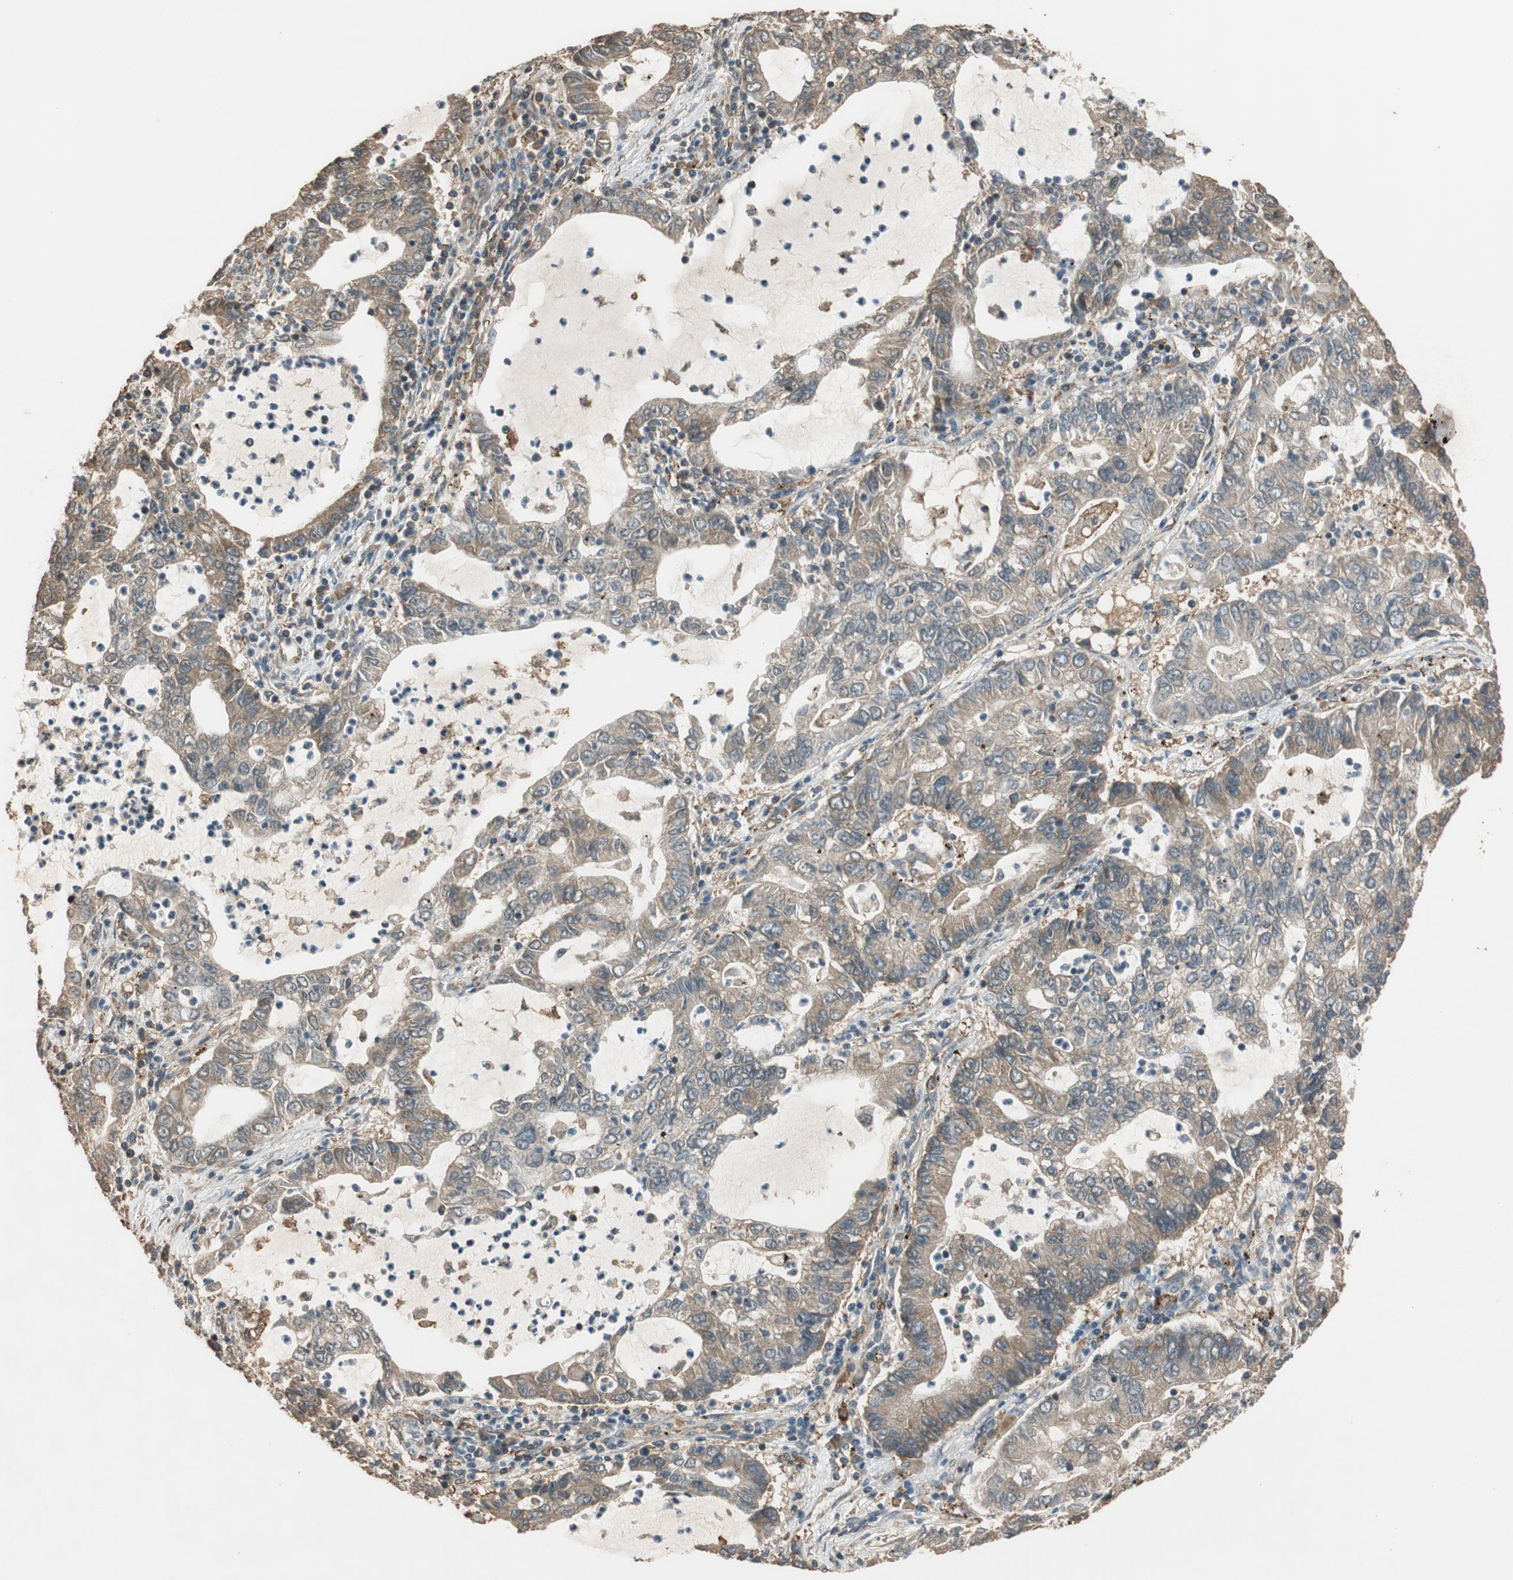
{"staining": {"intensity": "weak", "quantity": ">75%", "location": "cytoplasmic/membranous"}, "tissue": "lung cancer", "cell_type": "Tumor cells", "image_type": "cancer", "snomed": [{"axis": "morphology", "description": "Adenocarcinoma, NOS"}, {"axis": "topography", "description": "Lung"}], "caption": "A histopathology image of human lung cancer stained for a protein demonstrates weak cytoplasmic/membranous brown staining in tumor cells. (DAB IHC with brightfield microscopy, high magnification).", "gene": "MST1R", "patient": {"sex": "female", "age": 51}}